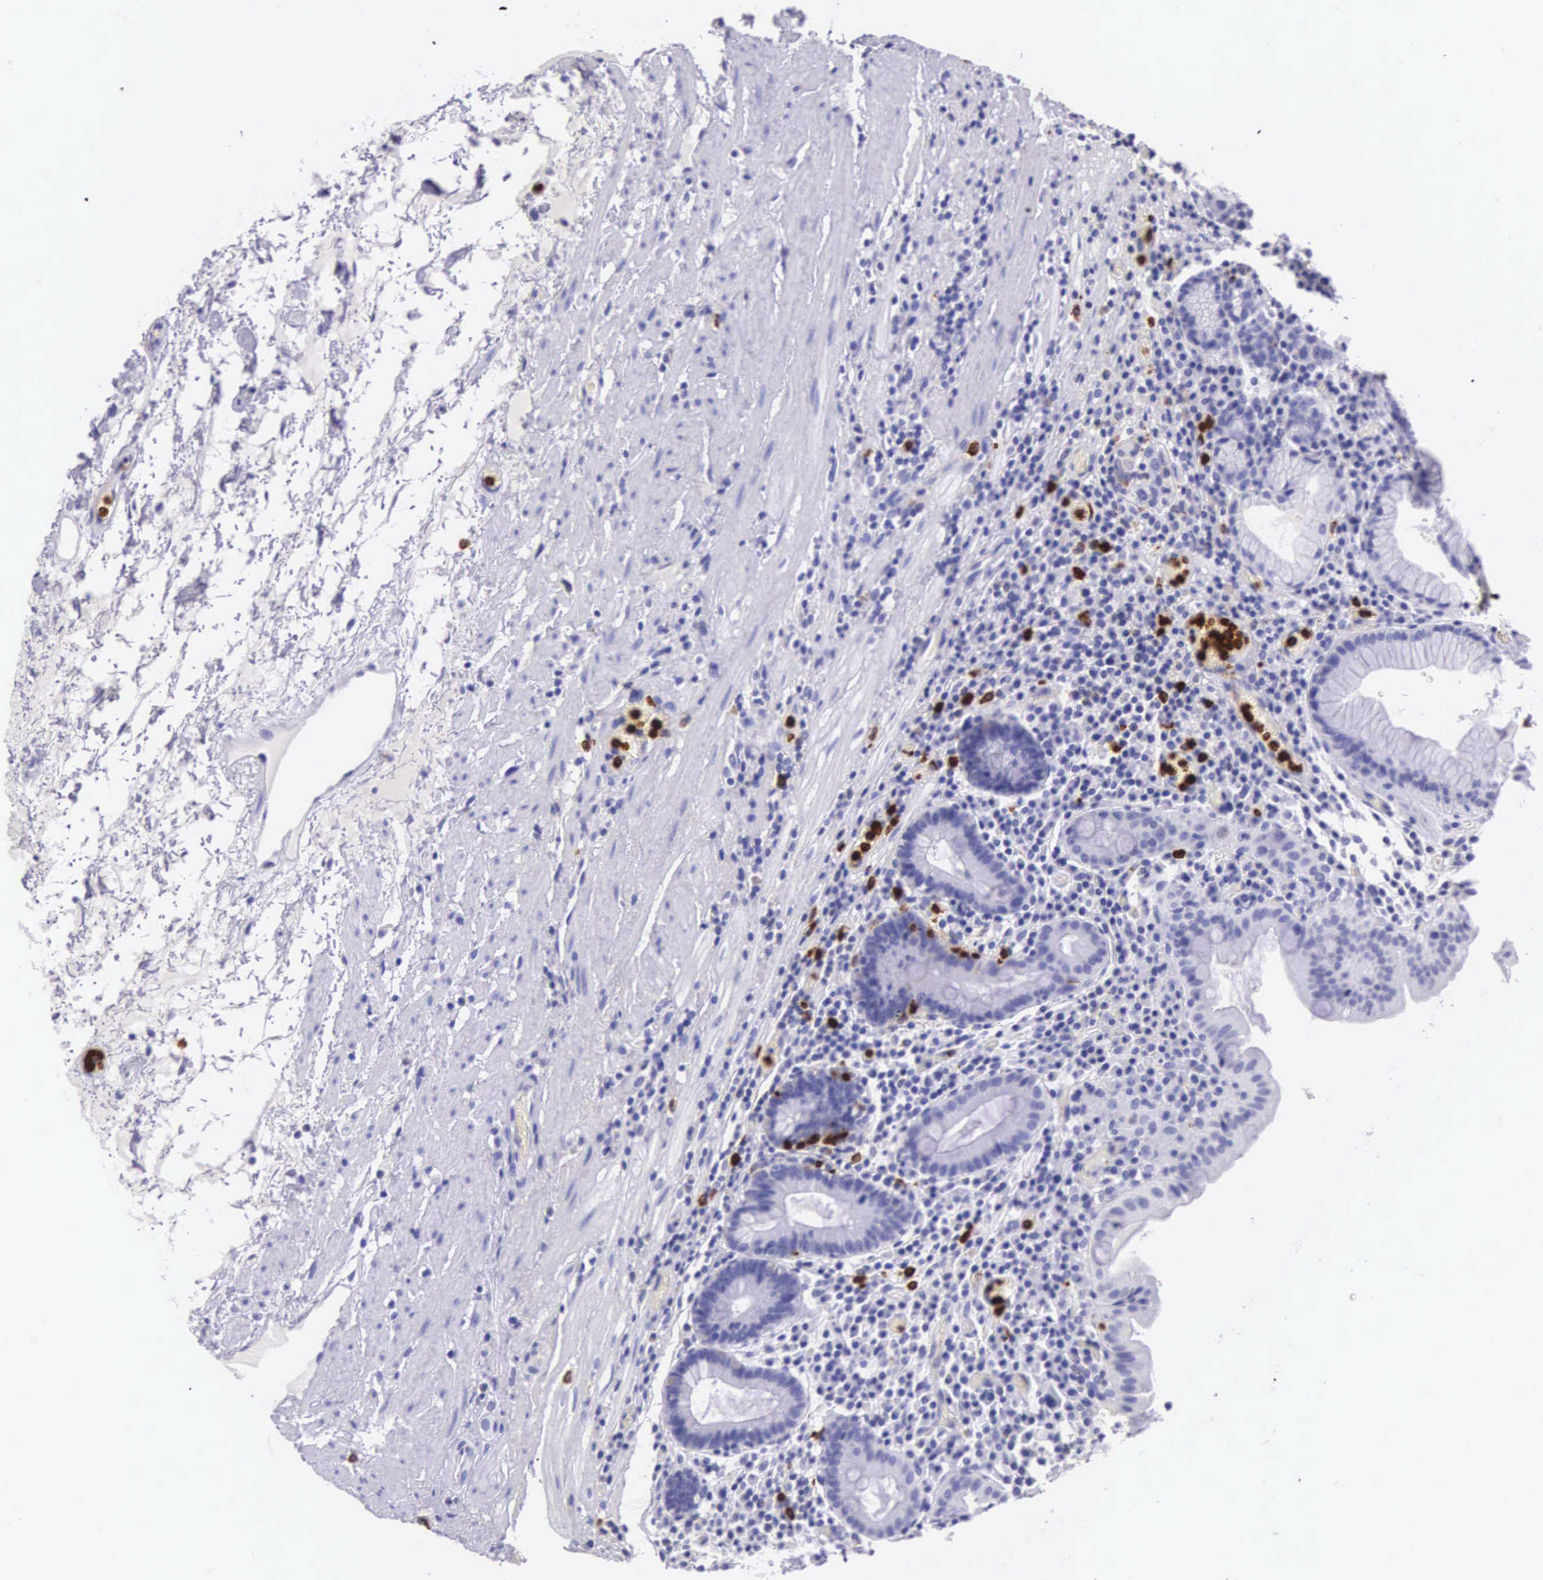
{"staining": {"intensity": "negative", "quantity": "none", "location": "none"}, "tissue": "stomach", "cell_type": "Glandular cells", "image_type": "normal", "snomed": [{"axis": "morphology", "description": "Normal tissue, NOS"}, {"axis": "topography", "description": "Stomach, lower"}, {"axis": "topography", "description": "Duodenum"}], "caption": "DAB (3,3'-diaminobenzidine) immunohistochemical staining of normal stomach displays no significant staining in glandular cells.", "gene": "FCN1", "patient": {"sex": "male", "age": 84}}